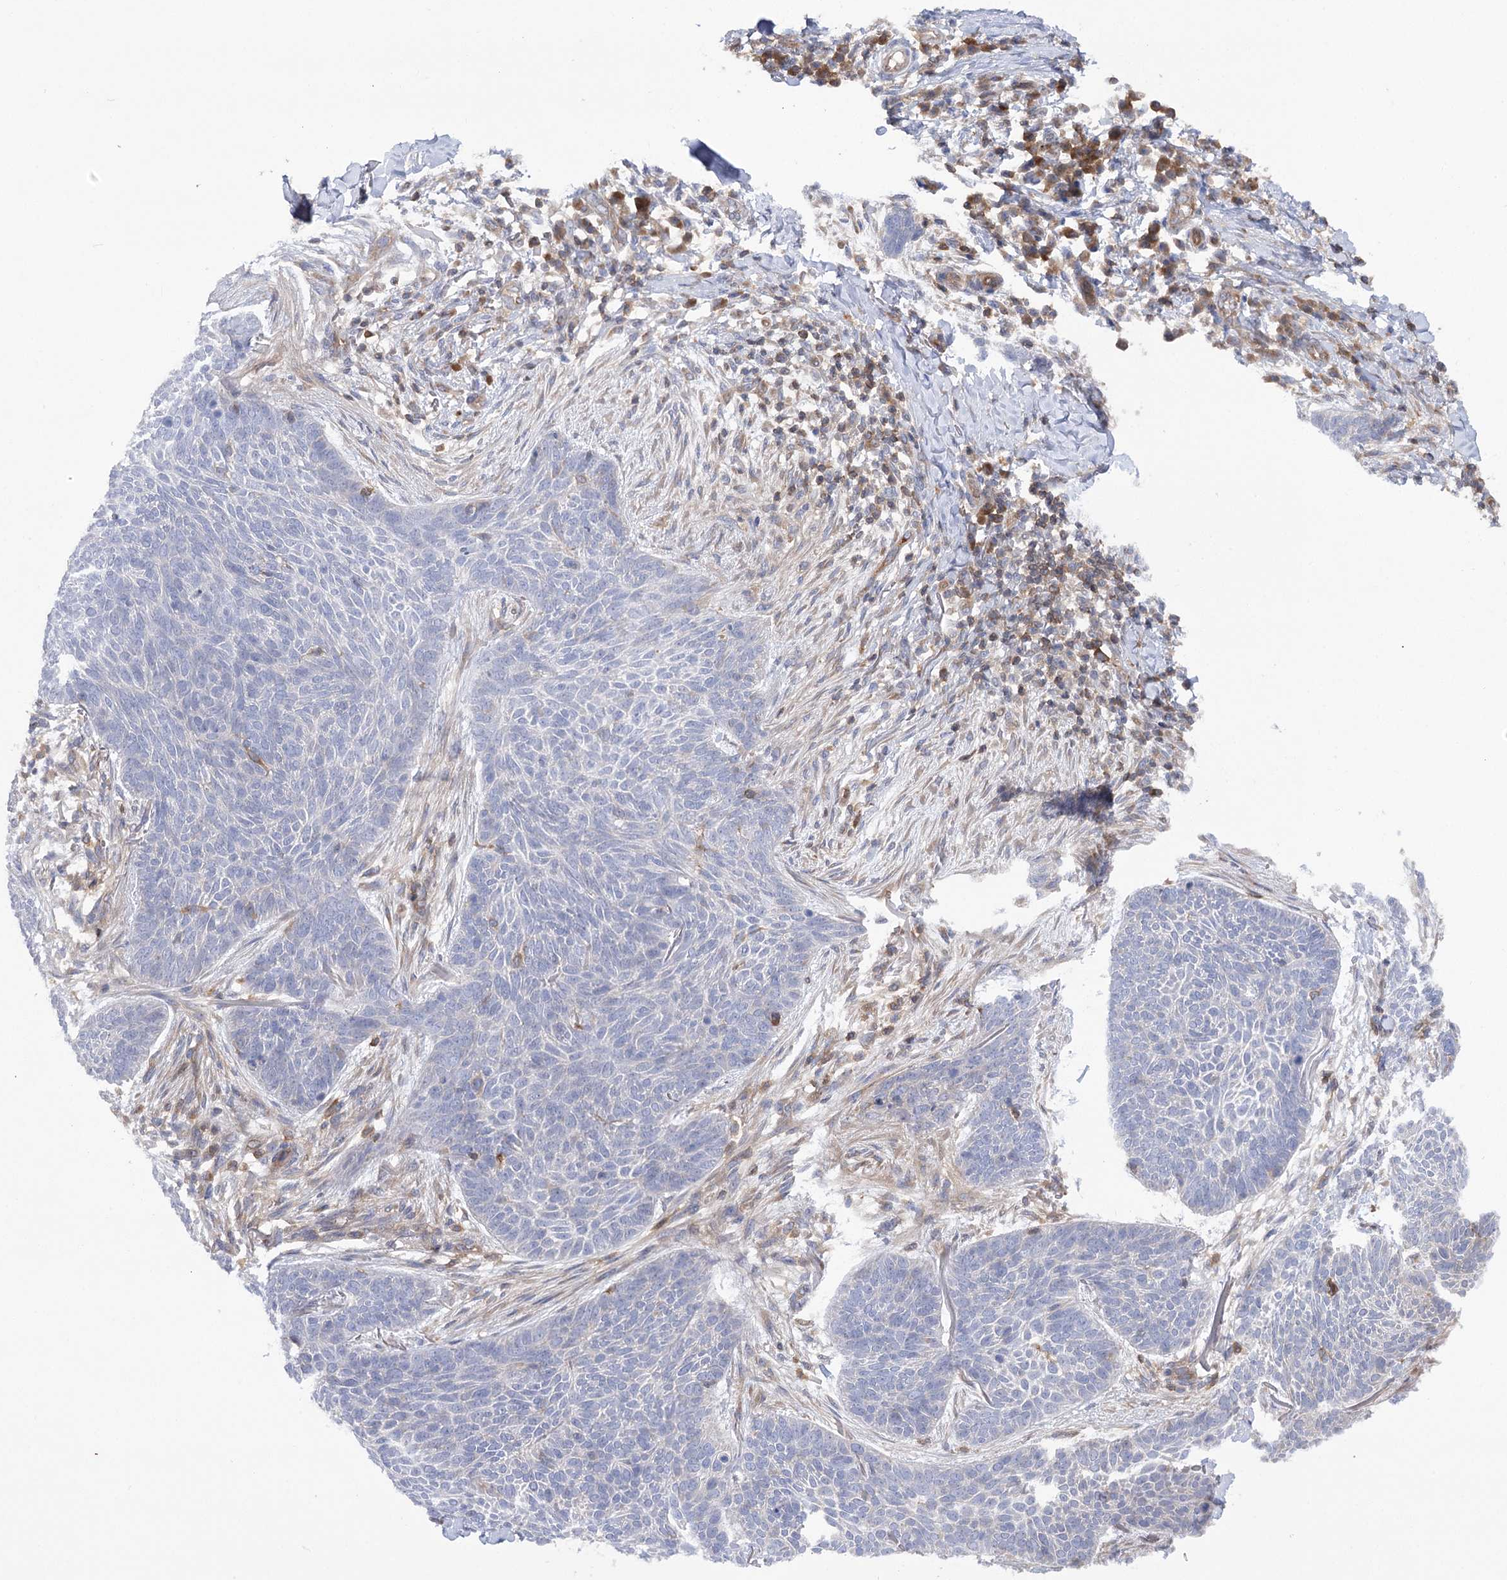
{"staining": {"intensity": "negative", "quantity": "none", "location": "none"}, "tissue": "skin cancer", "cell_type": "Tumor cells", "image_type": "cancer", "snomed": [{"axis": "morphology", "description": "Basal cell carcinoma"}, {"axis": "topography", "description": "Skin"}], "caption": "This is a photomicrograph of immunohistochemistry (IHC) staining of skin cancer (basal cell carcinoma), which shows no positivity in tumor cells.", "gene": "VPS37B", "patient": {"sex": "male", "age": 85}}